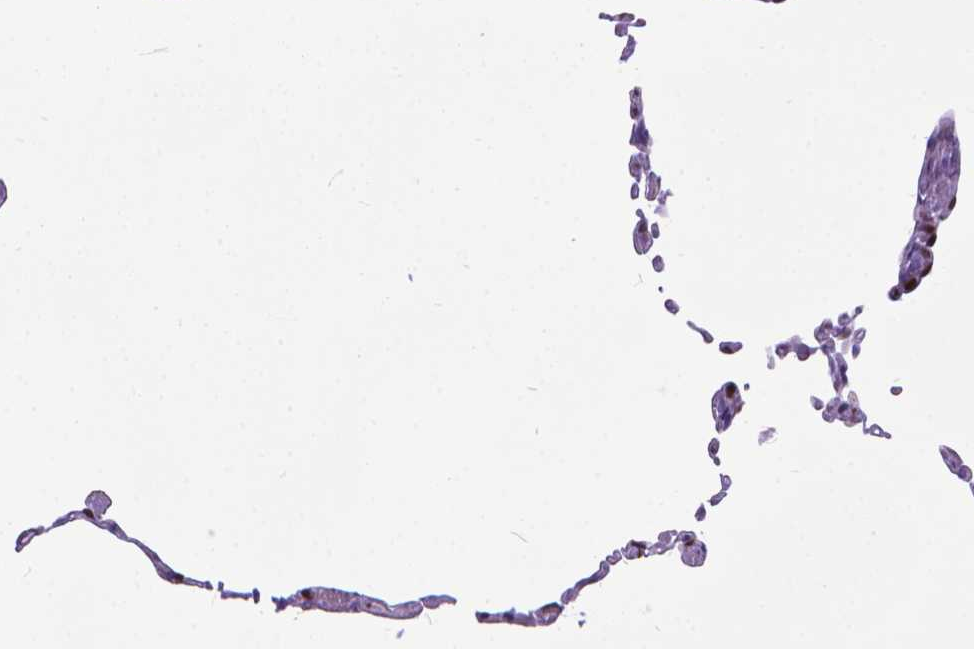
{"staining": {"intensity": "moderate", "quantity": "<25%", "location": "nuclear"}, "tissue": "lung", "cell_type": "Alveolar cells", "image_type": "normal", "snomed": [{"axis": "morphology", "description": "Normal tissue, NOS"}, {"axis": "topography", "description": "Lung"}], "caption": "Human lung stained with a brown dye exhibits moderate nuclear positive expression in about <25% of alveolar cells.", "gene": "POLE4", "patient": {"sex": "female", "age": 57}}